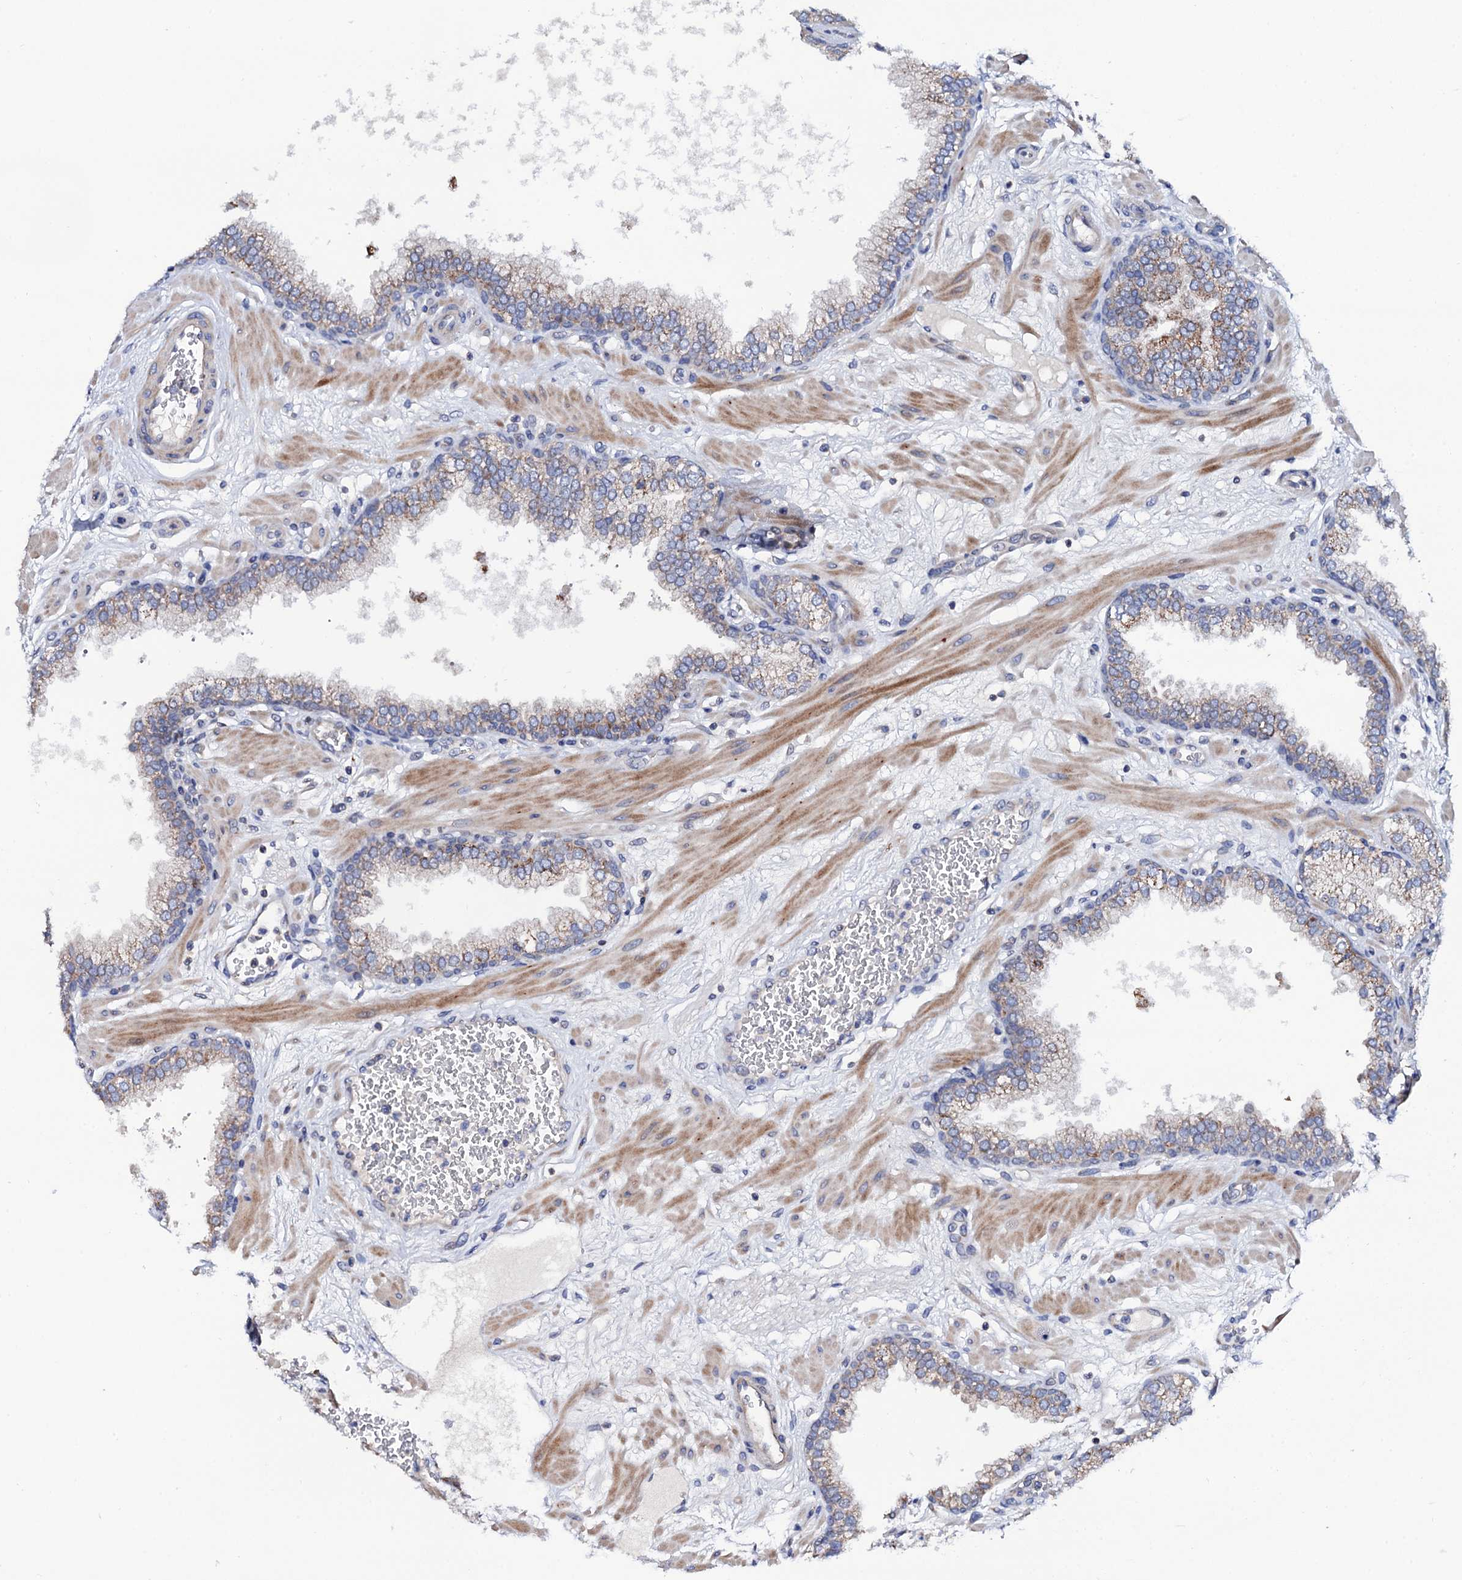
{"staining": {"intensity": "weak", "quantity": "25%-75%", "location": "cytoplasmic/membranous"}, "tissue": "prostate", "cell_type": "Glandular cells", "image_type": "normal", "snomed": [{"axis": "morphology", "description": "Normal tissue, NOS"}, {"axis": "morphology", "description": "Urothelial carcinoma, Low grade"}, {"axis": "topography", "description": "Urinary bladder"}, {"axis": "topography", "description": "Prostate"}], "caption": "This micrograph reveals benign prostate stained with IHC to label a protein in brown. The cytoplasmic/membranous of glandular cells show weak positivity for the protein. Nuclei are counter-stained blue.", "gene": "MRPL48", "patient": {"sex": "male", "age": 60}}